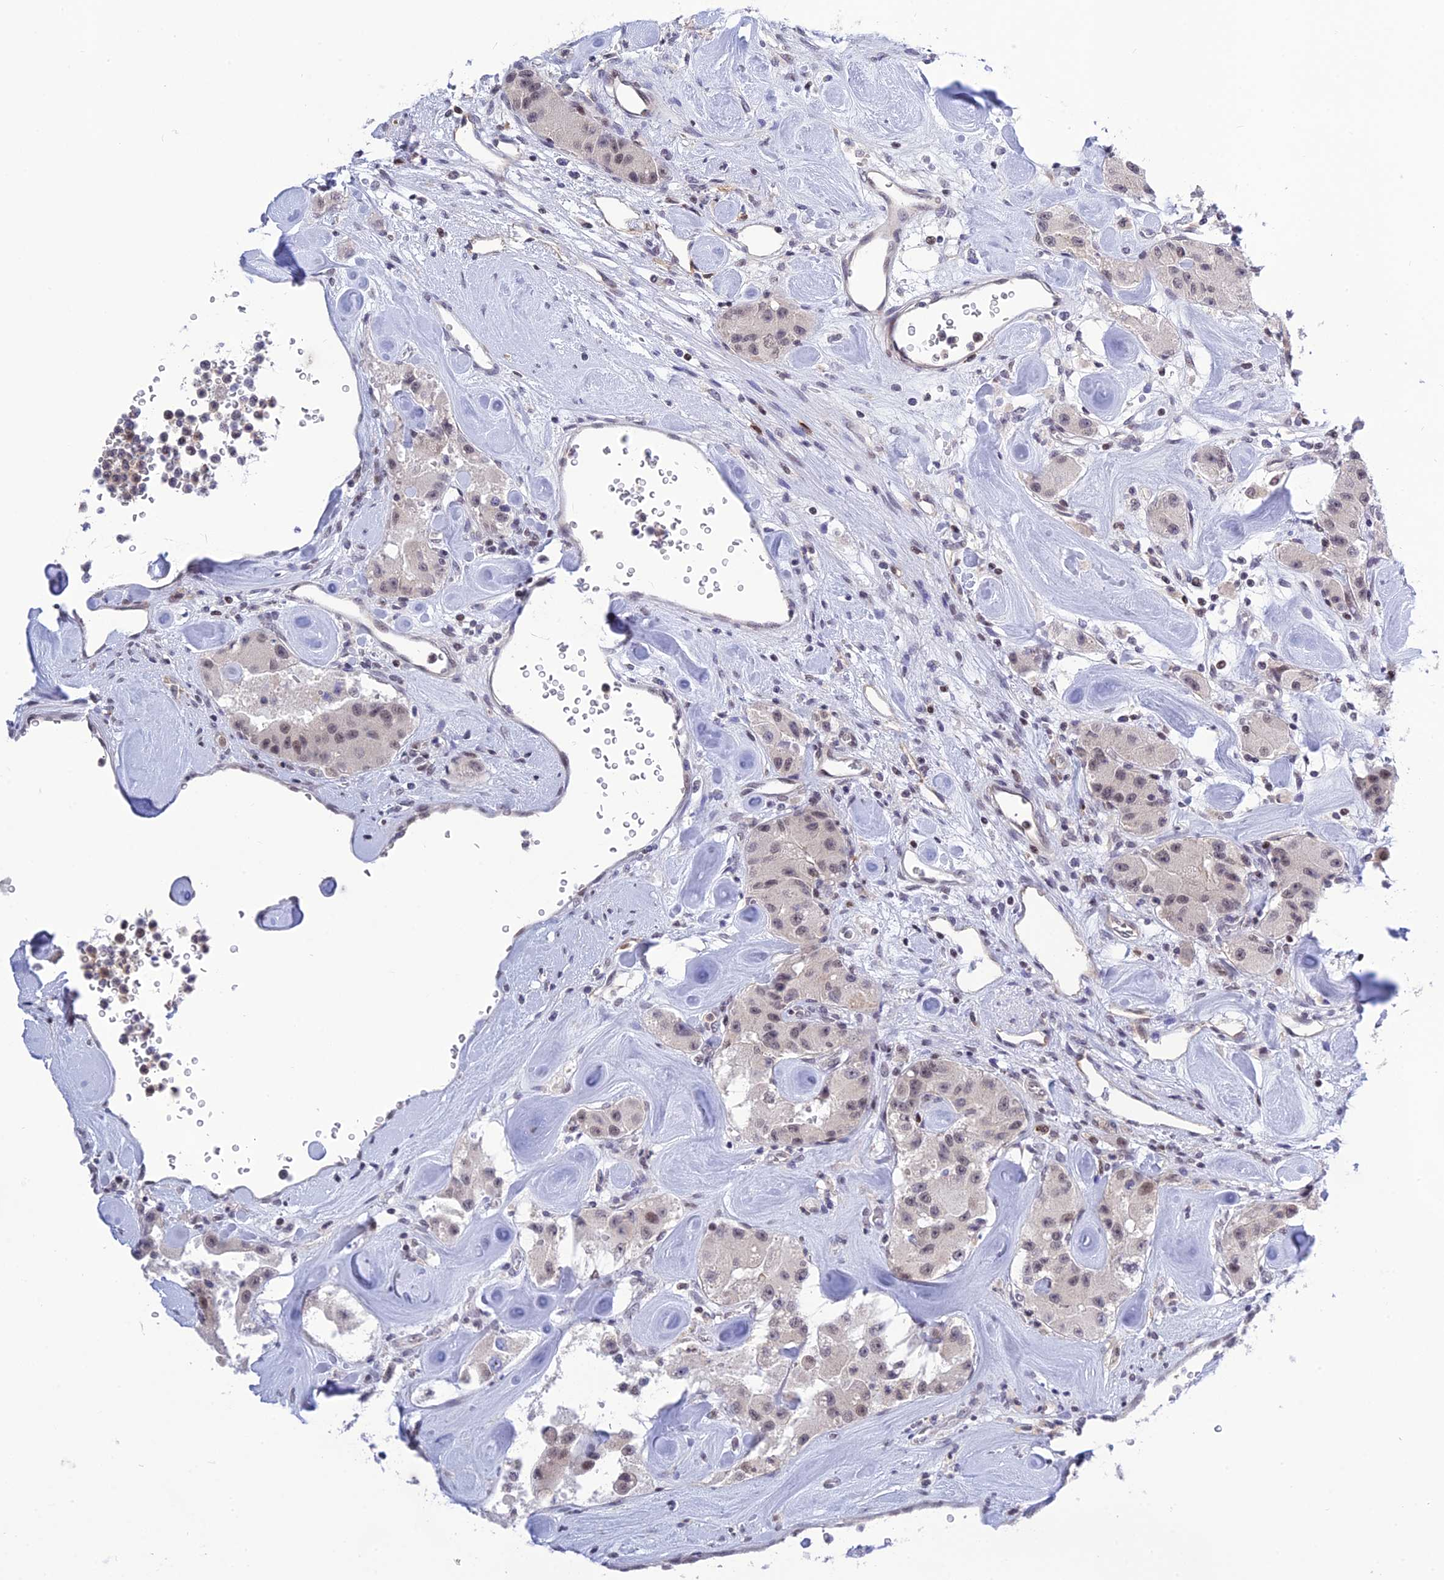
{"staining": {"intensity": "weak", "quantity": "<25%", "location": "nuclear"}, "tissue": "carcinoid", "cell_type": "Tumor cells", "image_type": "cancer", "snomed": [{"axis": "morphology", "description": "Carcinoid, malignant, NOS"}, {"axis": "topography", "description": "Pancreas"}], "caption": "The immunohistochemistry photomicrograph has no significant staining in tumor cells of carcinoid tissue.", "gene": "TCEA1", "patient": {"sex": "male", "age": 41}}